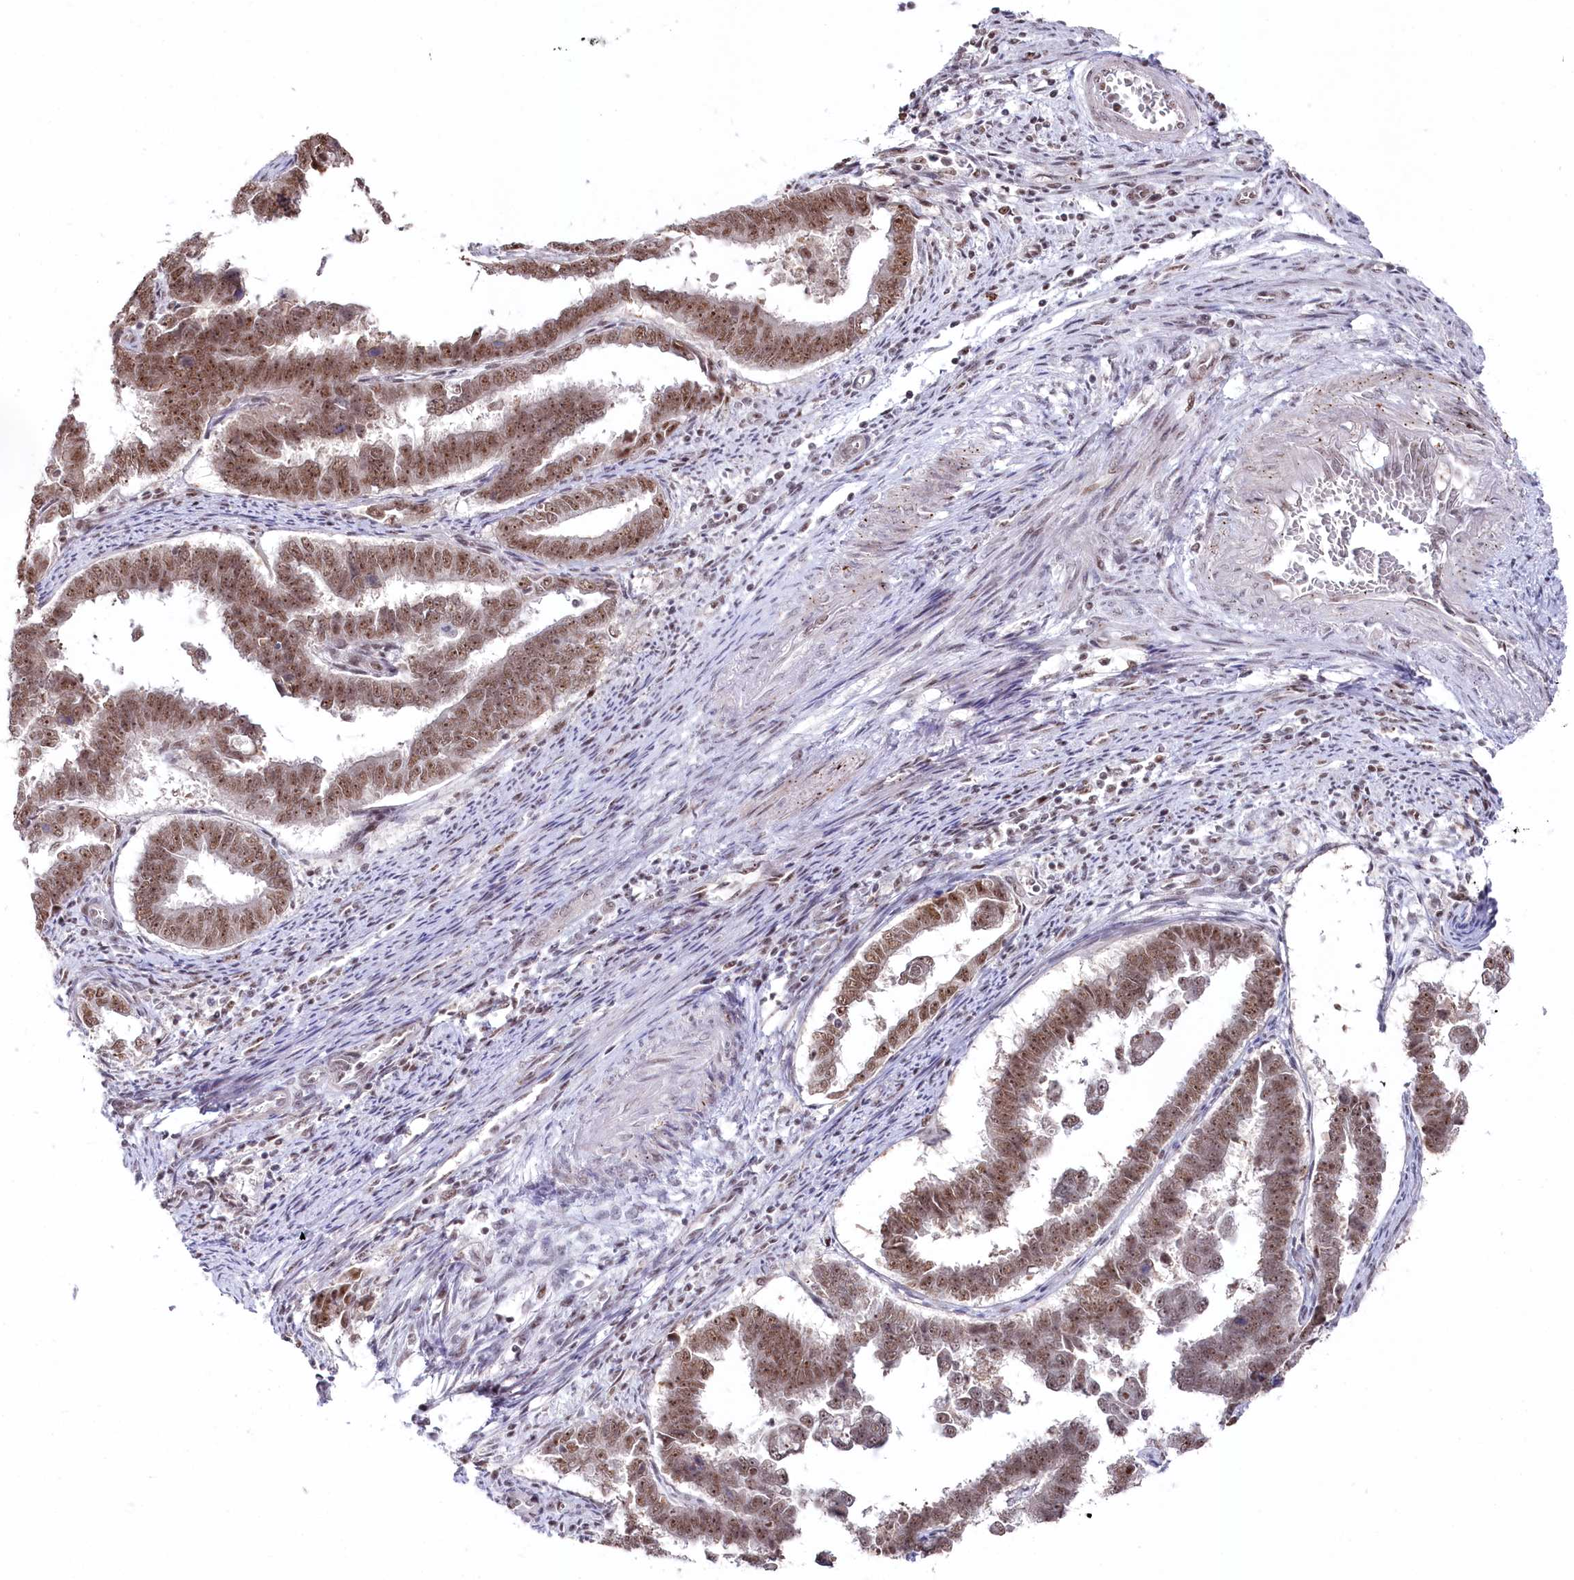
{"staining": {"intensity": "moderate", "quantity": ">75%", "location": "nuclear"}, "tissue": "endometrial cancer", "cell_type": "Tumor cells", "image_type": "cancer", "snomed": [{"axis": "morphology", "description": "Adenocarcinoma, NOS"}, {"axis": "topography", "description": "Endometrium"}], "caption": "High-power microscopy captured an immunohistochemistry (IHC) image of endometrial cancer (adenocarcinoma), revealing moderate nuclear staining in approximately >75% of tumor cells. The staining was performed using DAB (3,3'-diaminobenzidine) to visualize the protein expression in brown, while the nuclei were stained in blue with hematoxylin (Magnification: 20x).", "gene": "POLR2H", "patient": {"sex": "female", "age": 75}}